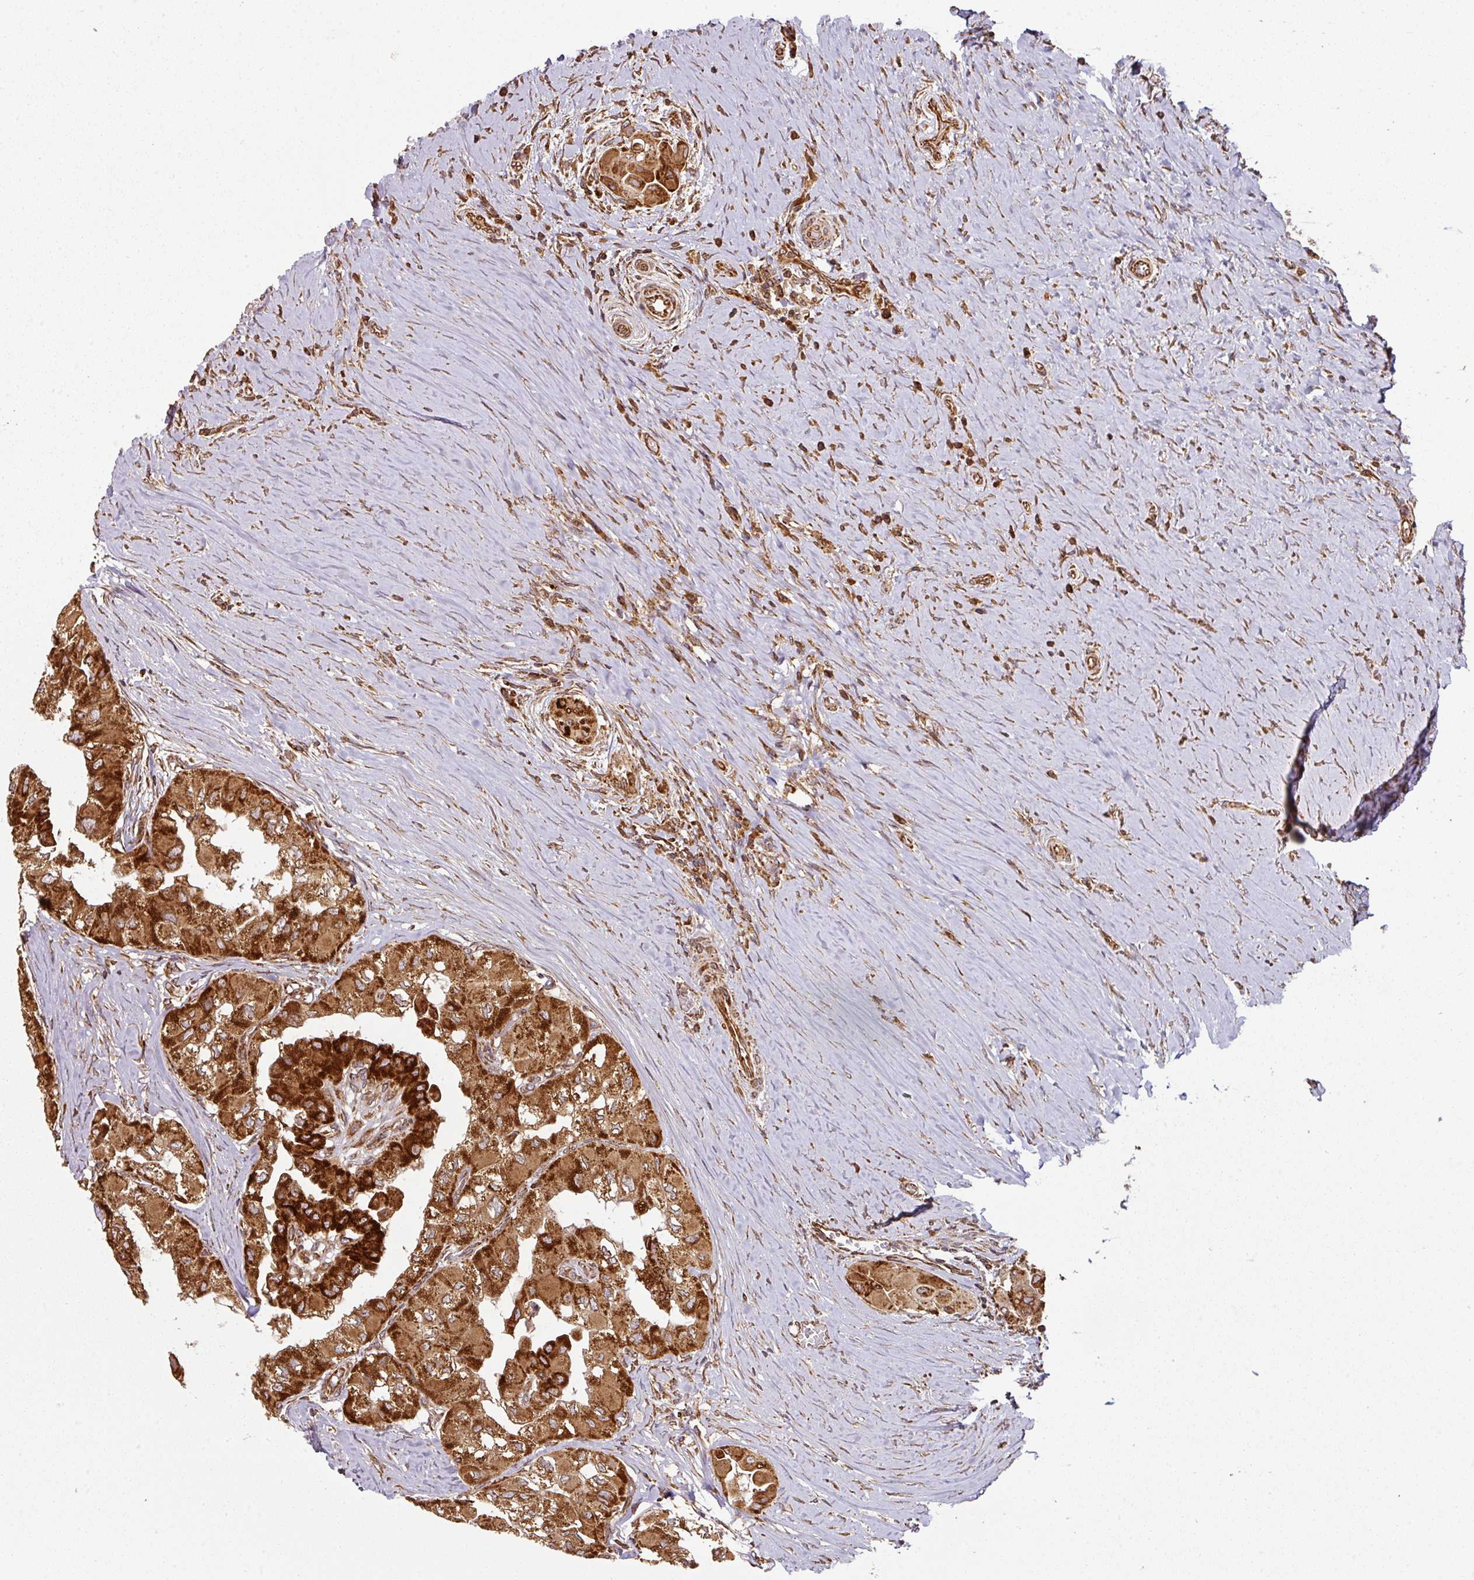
{"staining": {"intensity": "strong", "quantity": ">75%", "location": "cytoplasmic/membranous"}, "tissue": "thyroid cancer", "cell_type": "Tumor cells", "image_type": "cancer", "snomed": [{"axis": "morphology", "description": "Papillary adenocarcinoma, NOS"}, {"axis": "topography", "description": "Thyroid gland"}], "caption": "Immunohistochemistry (IHC) of human thyroid cancer (papillary adenocarcinoma) demonstrates high levels of strong cytoplasmic/membranous expression in about >75% of tumor cells.", "gene": "TRAP1", "patient": {"sex": "female", "age": 59}}